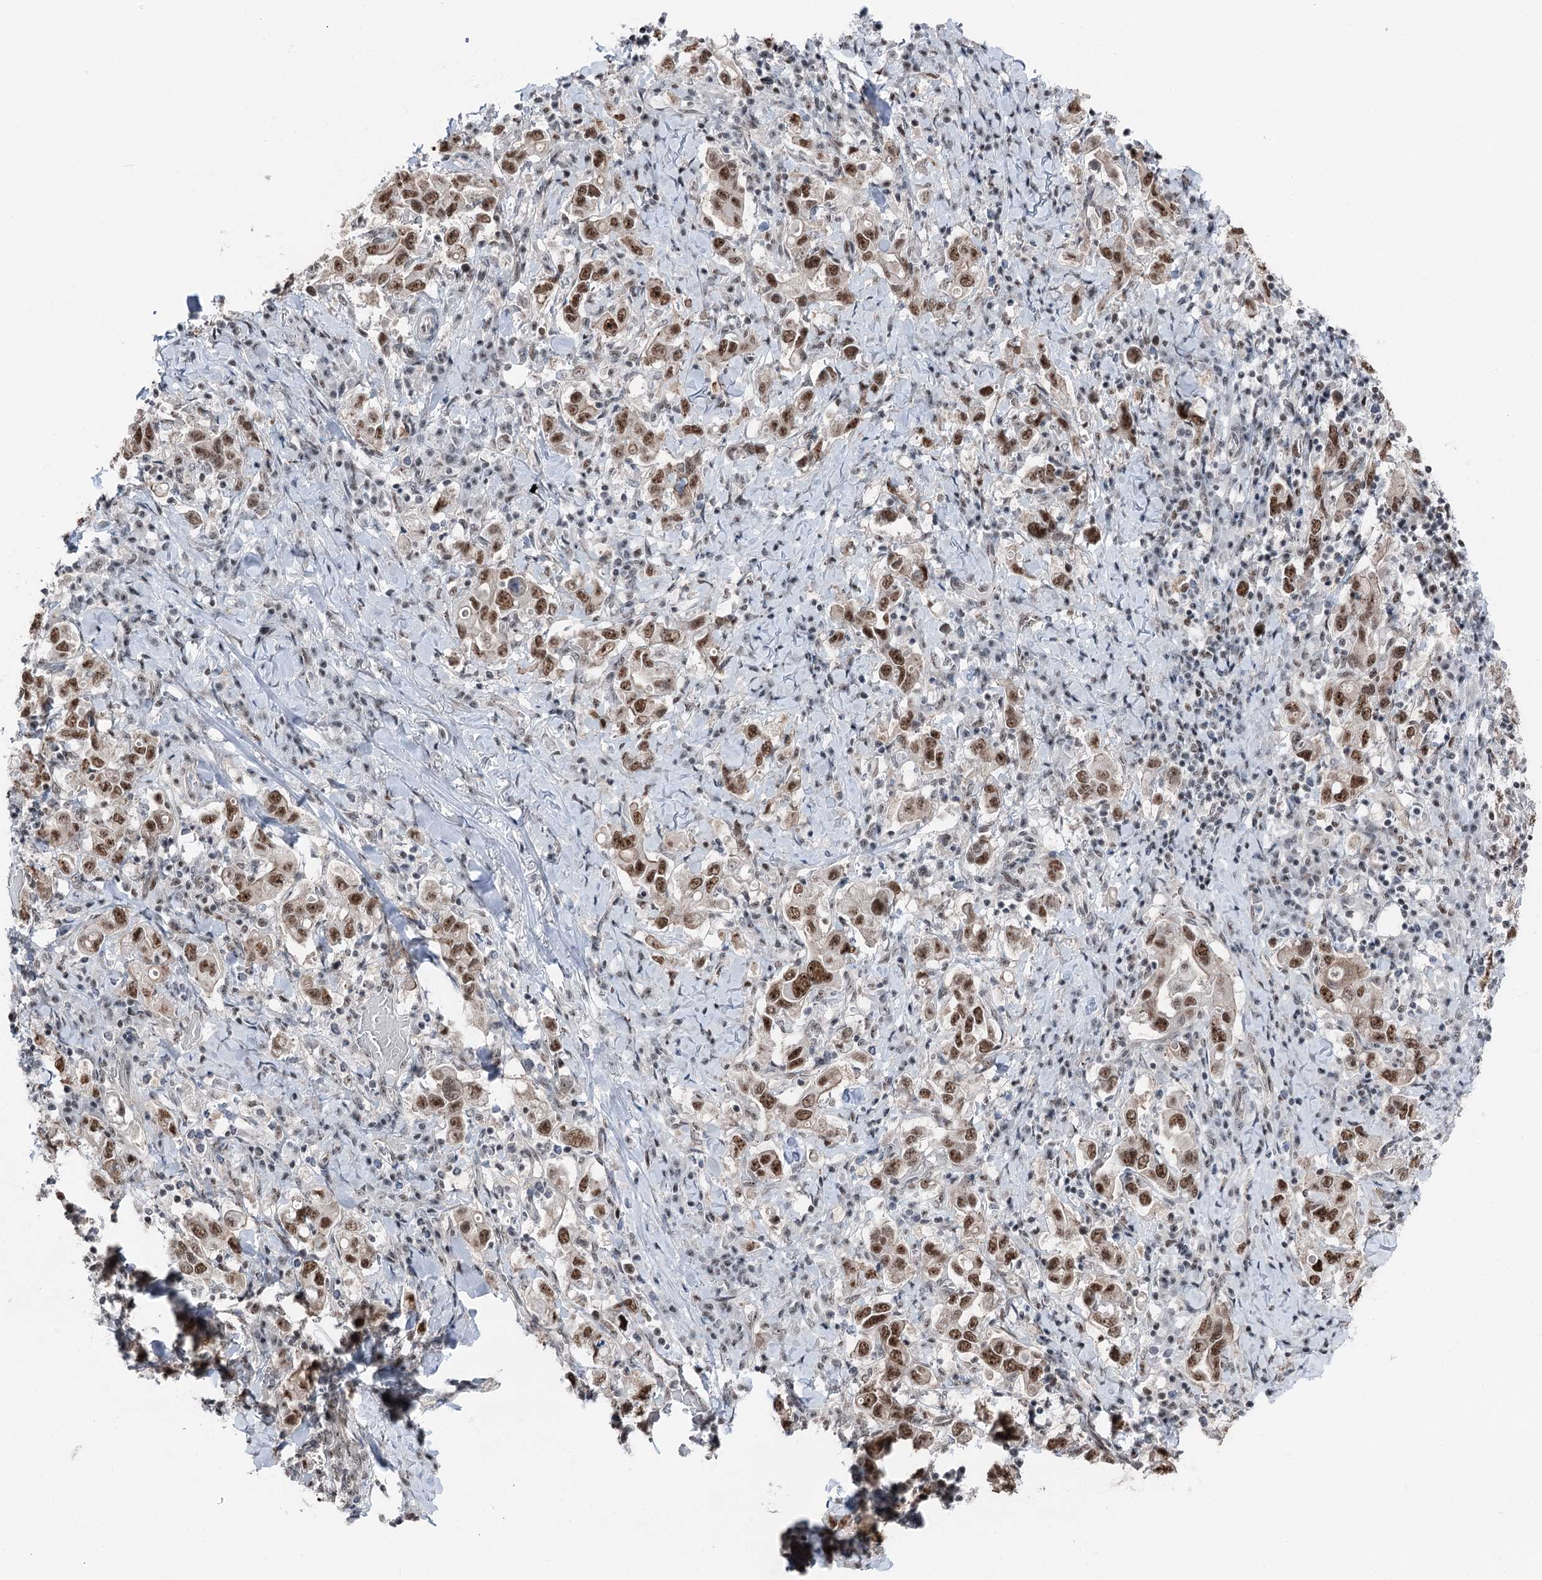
{"staining": {"intensity": "moderate", "quantity": ">75%", "location": "nuclear"}, "tissue": "stomach cancer", "cell_type": "Tumor cells", "image_type": "cancer", "snomed": [{"axis": "morphology", "description": "Adenocarcinoma, NOS"}, {"axis": "topography", "description": "Stomach, upper"}], "caption": "Stomach cancer (adenocarcinoma) was stained to show a protein in brown. There is medium levels of moderate nuclear staining in about >75% of tumor cells. The staining was performed using DAB (3,3'-diaminobenzidine), with brown indicating positive protein expression. Nuclei are stained blue with hematoxylin.", "gene": "POLR2H", "patient": {"sex": "male", "age": 62}}